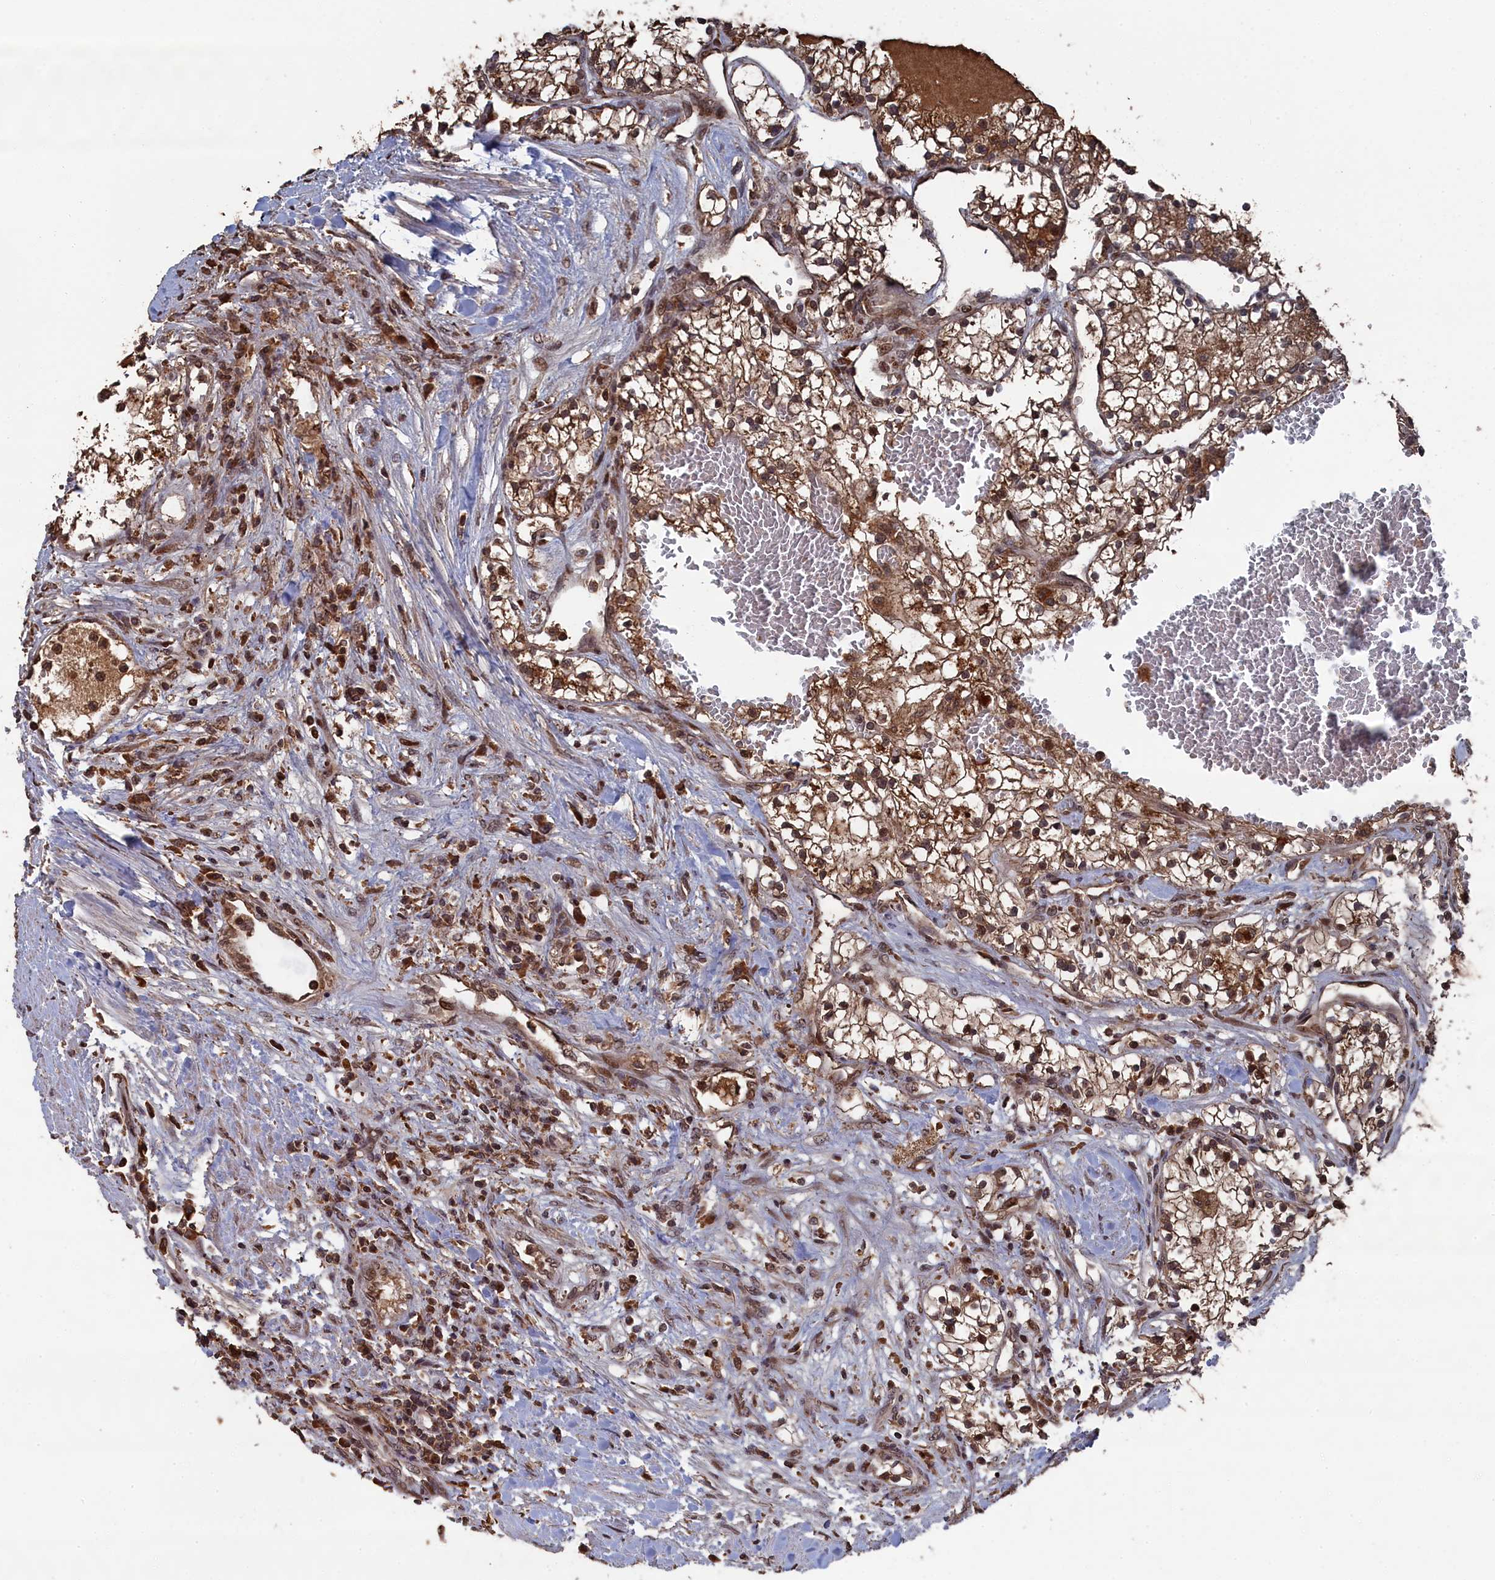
{"staining": {"intensity": "strong", "quantity": ">75%", "location": "cytoplasmic/membranous"}, "tissue": "renal cancer", "cell_type": "Tumor cells", "image_type": "cancer", "snomed": [{"axis": "morphology", "description": "Normal tissue, NOS"}, {"axis": "morphology", "description": "Adenocarcinoma, NOS"}, {"axis": "topography", "description": "Kidney"}], "caption": "Adenocarcinoma (renal) stained for a protein (brown) shows strong cytoplasmic/membranous positive expression in about >75% of tumor cells.", "gene": "CEACAM21", "patient": {"sex": "male", "age": 68}}